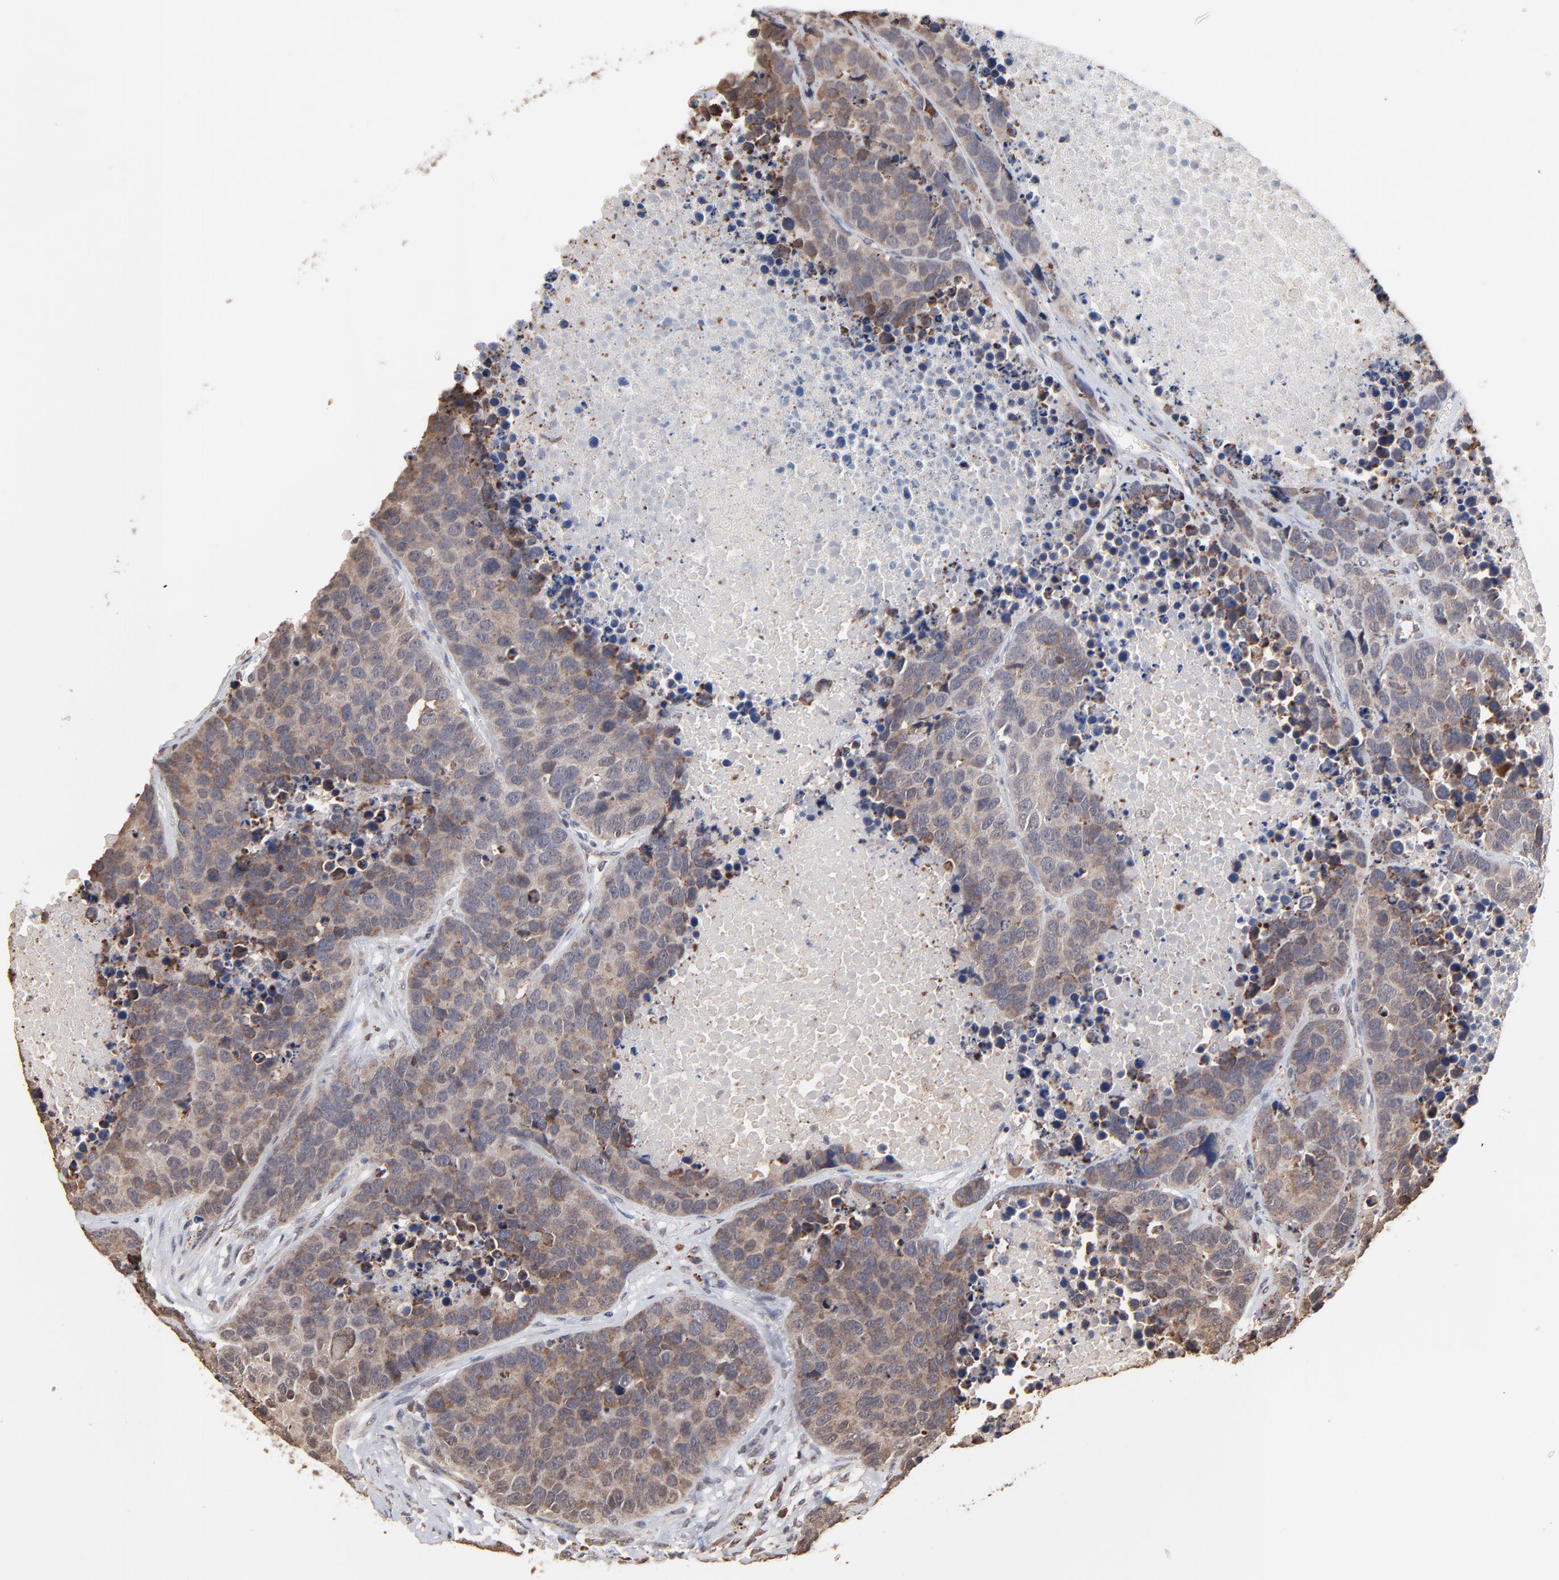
{"staining": {"intensity": "moderate", "quantity": ">75%", "location": "cytoplasmic/membranous"}, "tissue": "carcinoid", "cell_type": "Tumor cells", "image_type": "cancer", "snomed": [{"axis": "morphology", "description": "Carcinoid, malignant, NOS"}, {"axis": "topography", "description": "Lung"}], "caption": "This is an image of immunohistochemistry (IHC) staining of carcinoid, which shows moderate positivity in the cytoplasmic/membranous of tumor cells.", "gene": "CHM", "patient": {"sex": "male", "age": 60}}